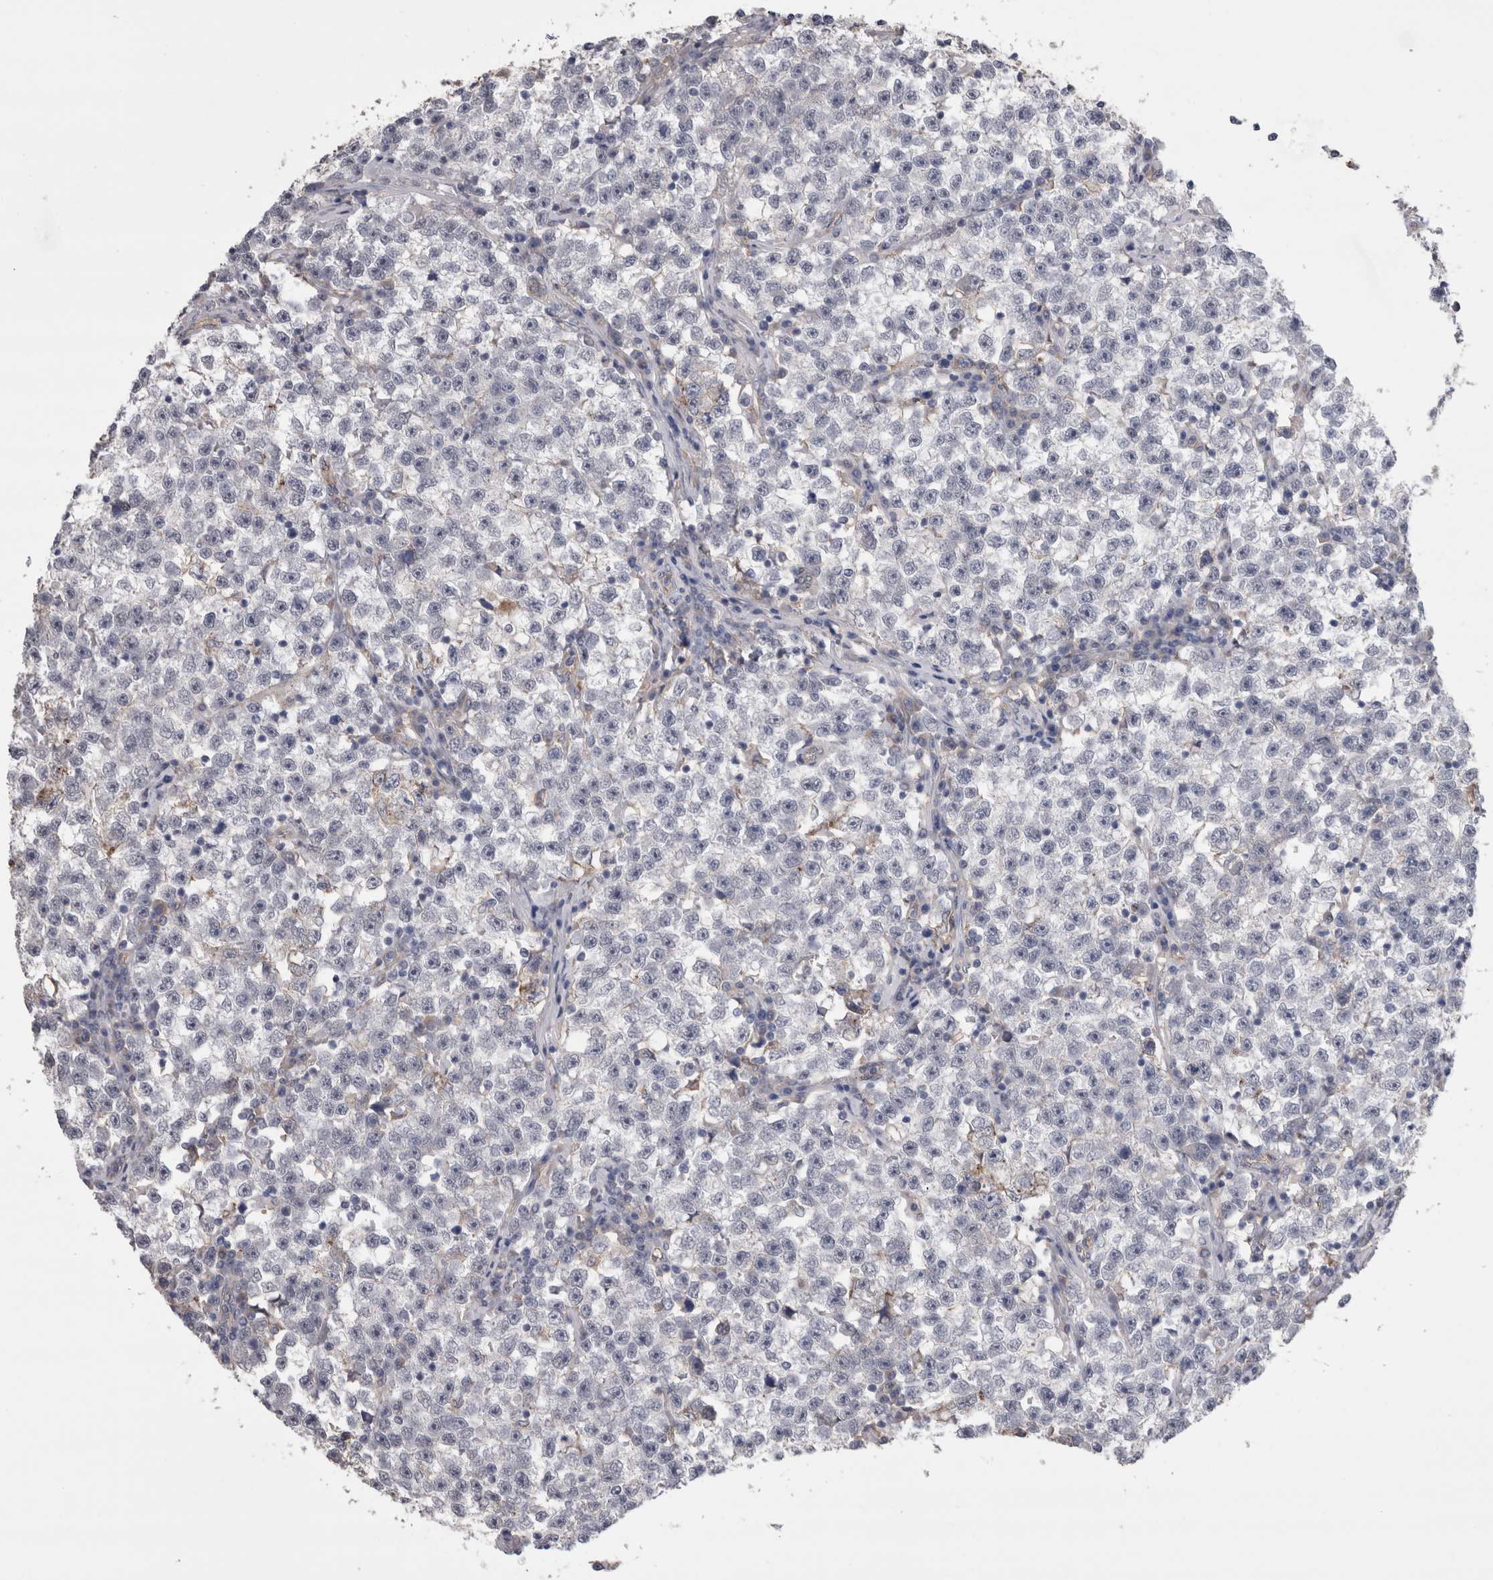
{"staining": {"intensity": "negative", "quantity": "none", "location": "none"}, "tissue": "testis cancer", "cell_type": "Tumor cells", "image_type": "cancer", "snomed": [{"axis": "morphology", "description": "Seminoma, NOS"}, {"axis": "topography", "description": "Testis"}], "caption": "This is an IHC photomicrograph of human testis seminoma. There is no positivity in tumor cells.", "gene": "NECTIN2", "patient": {"sex": "male", "age": 22}}